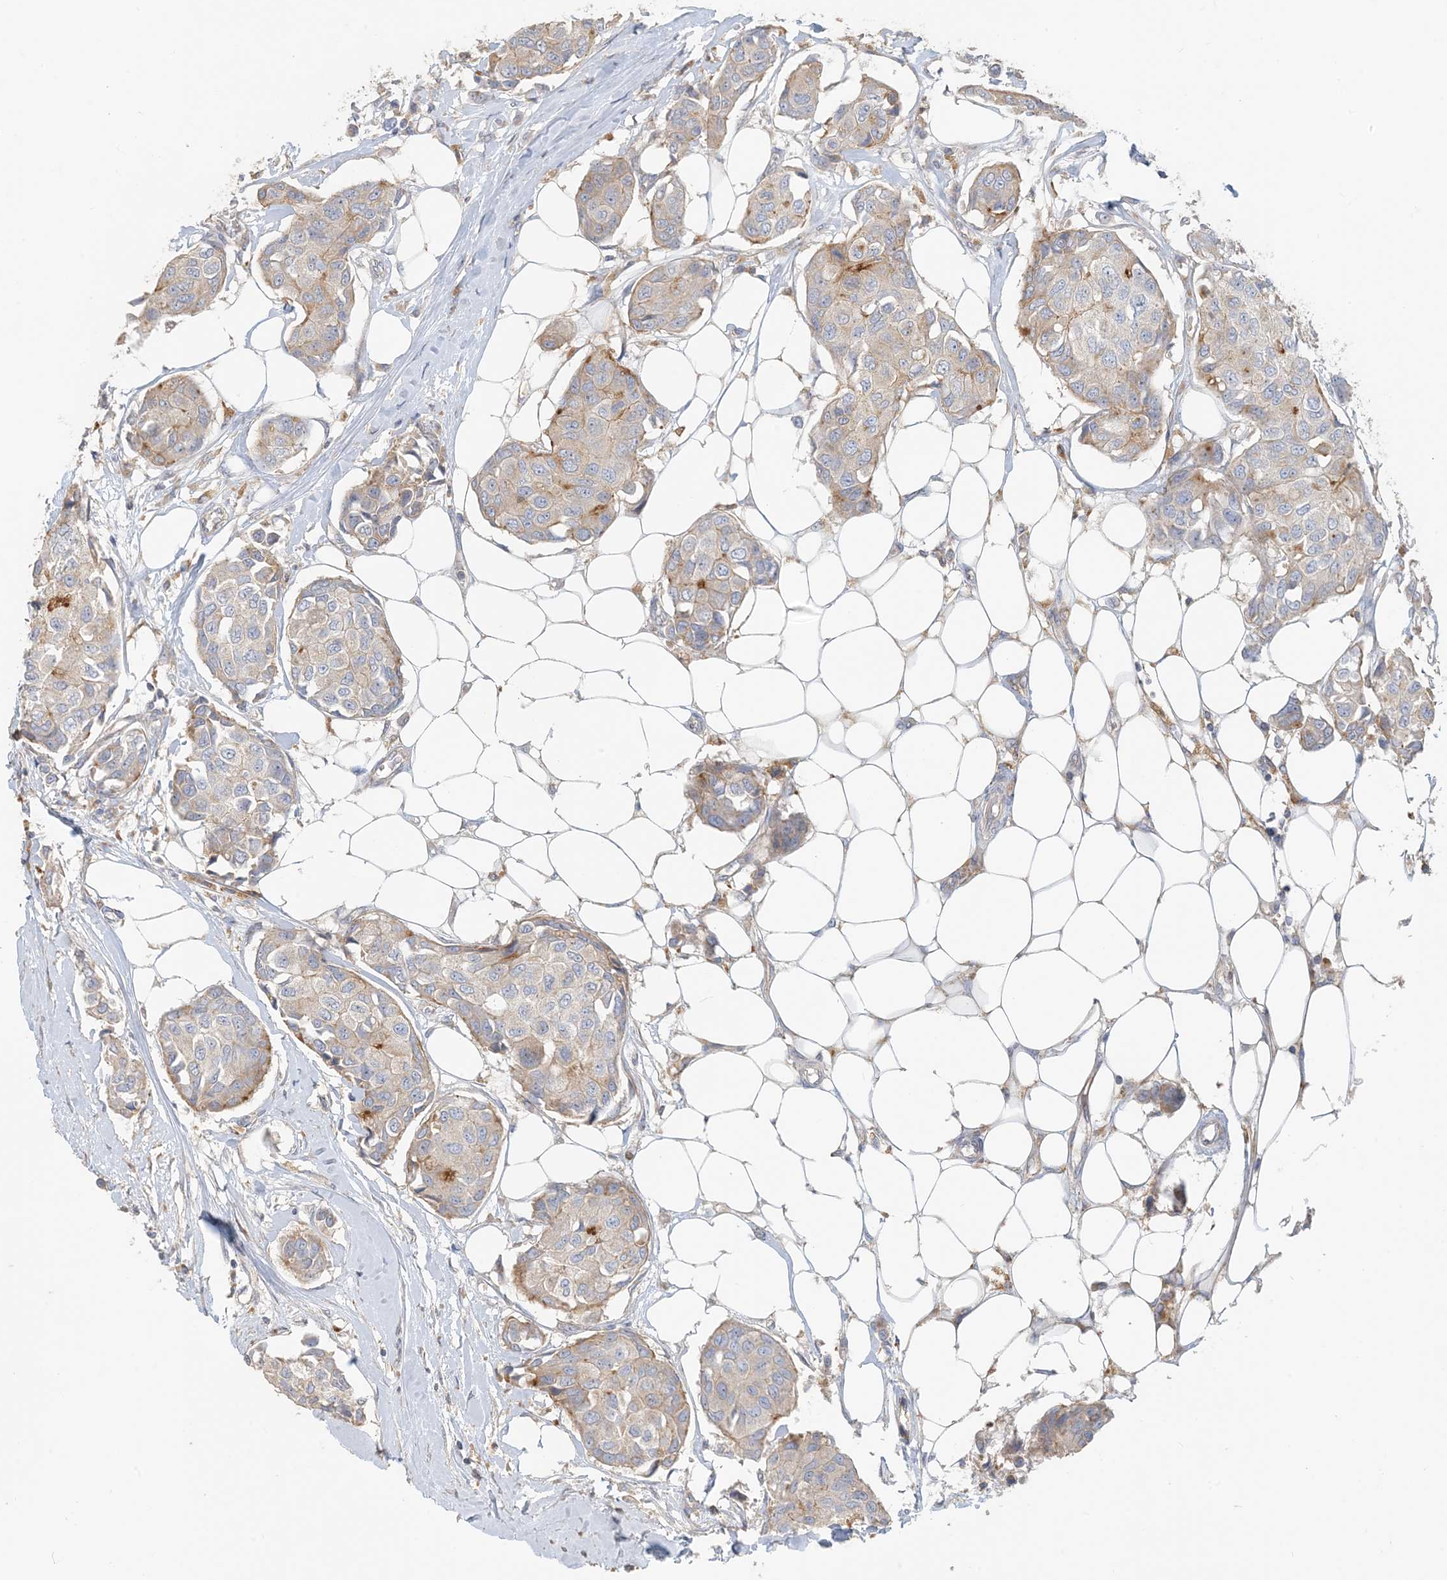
{"staining": {"intensity": "weak", "quantity": "<25%", "location": "cytoplasmic/membranous"}, "tissue": "breast cancer", "cell_type": "Tumor cells", "image_type": "cancer", "snomed": [{"axis": "morphology", "description": "Duct carcinoma"}, {"axis": "topography", "description": "Breast"}], "caption": "This micrograph is of breast cancer stained with immunohistochemistry (IHC) to label a protein in brown with the nuclei are counter-stained blue. There is no expression in tumor cells.", "gene": "SPPL2A", "patient": {"sex": "female", "age": 80}}